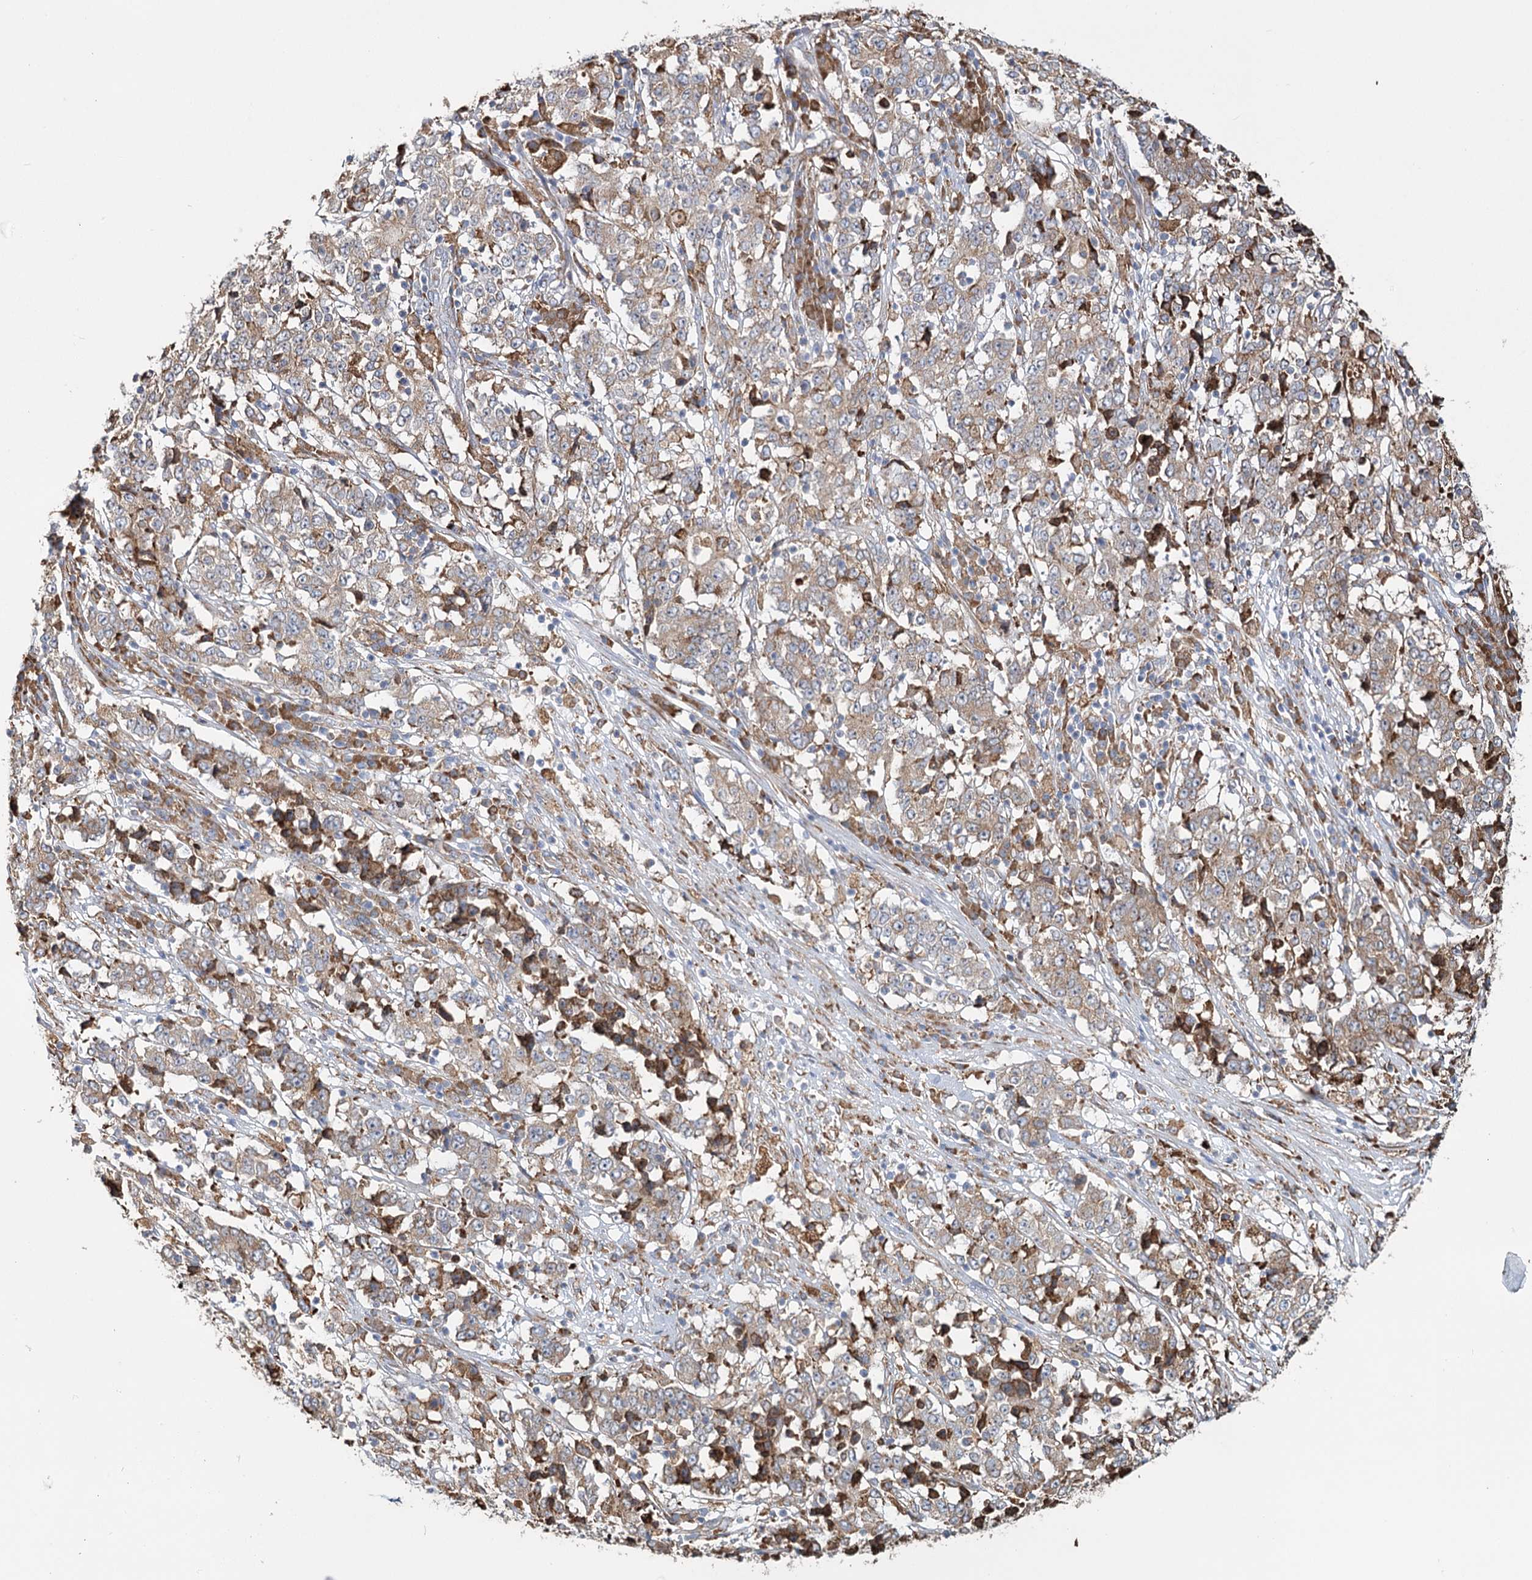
{"staining": {"intensity": "moderate", "quantity": ">75%", "location": "cytoplasmic/membranous"}, "tissue": "stomach cancer", "cell_type": "Tumor cells", "image_type": "cancer", "snomed": [{"axis": "morphology", "description": "Adenocarcinoma, NOS"}, {"axis": "topography", "description": "Stomach"}], "caption": "Protein staining of adenocarcinoma (stomach) tissue reveals moderate cytoplasmic/membranous staining in about >75% of tumor cells.", "gene": "ZCCHC9", "patient": {"sex": "male", "age": 59}}